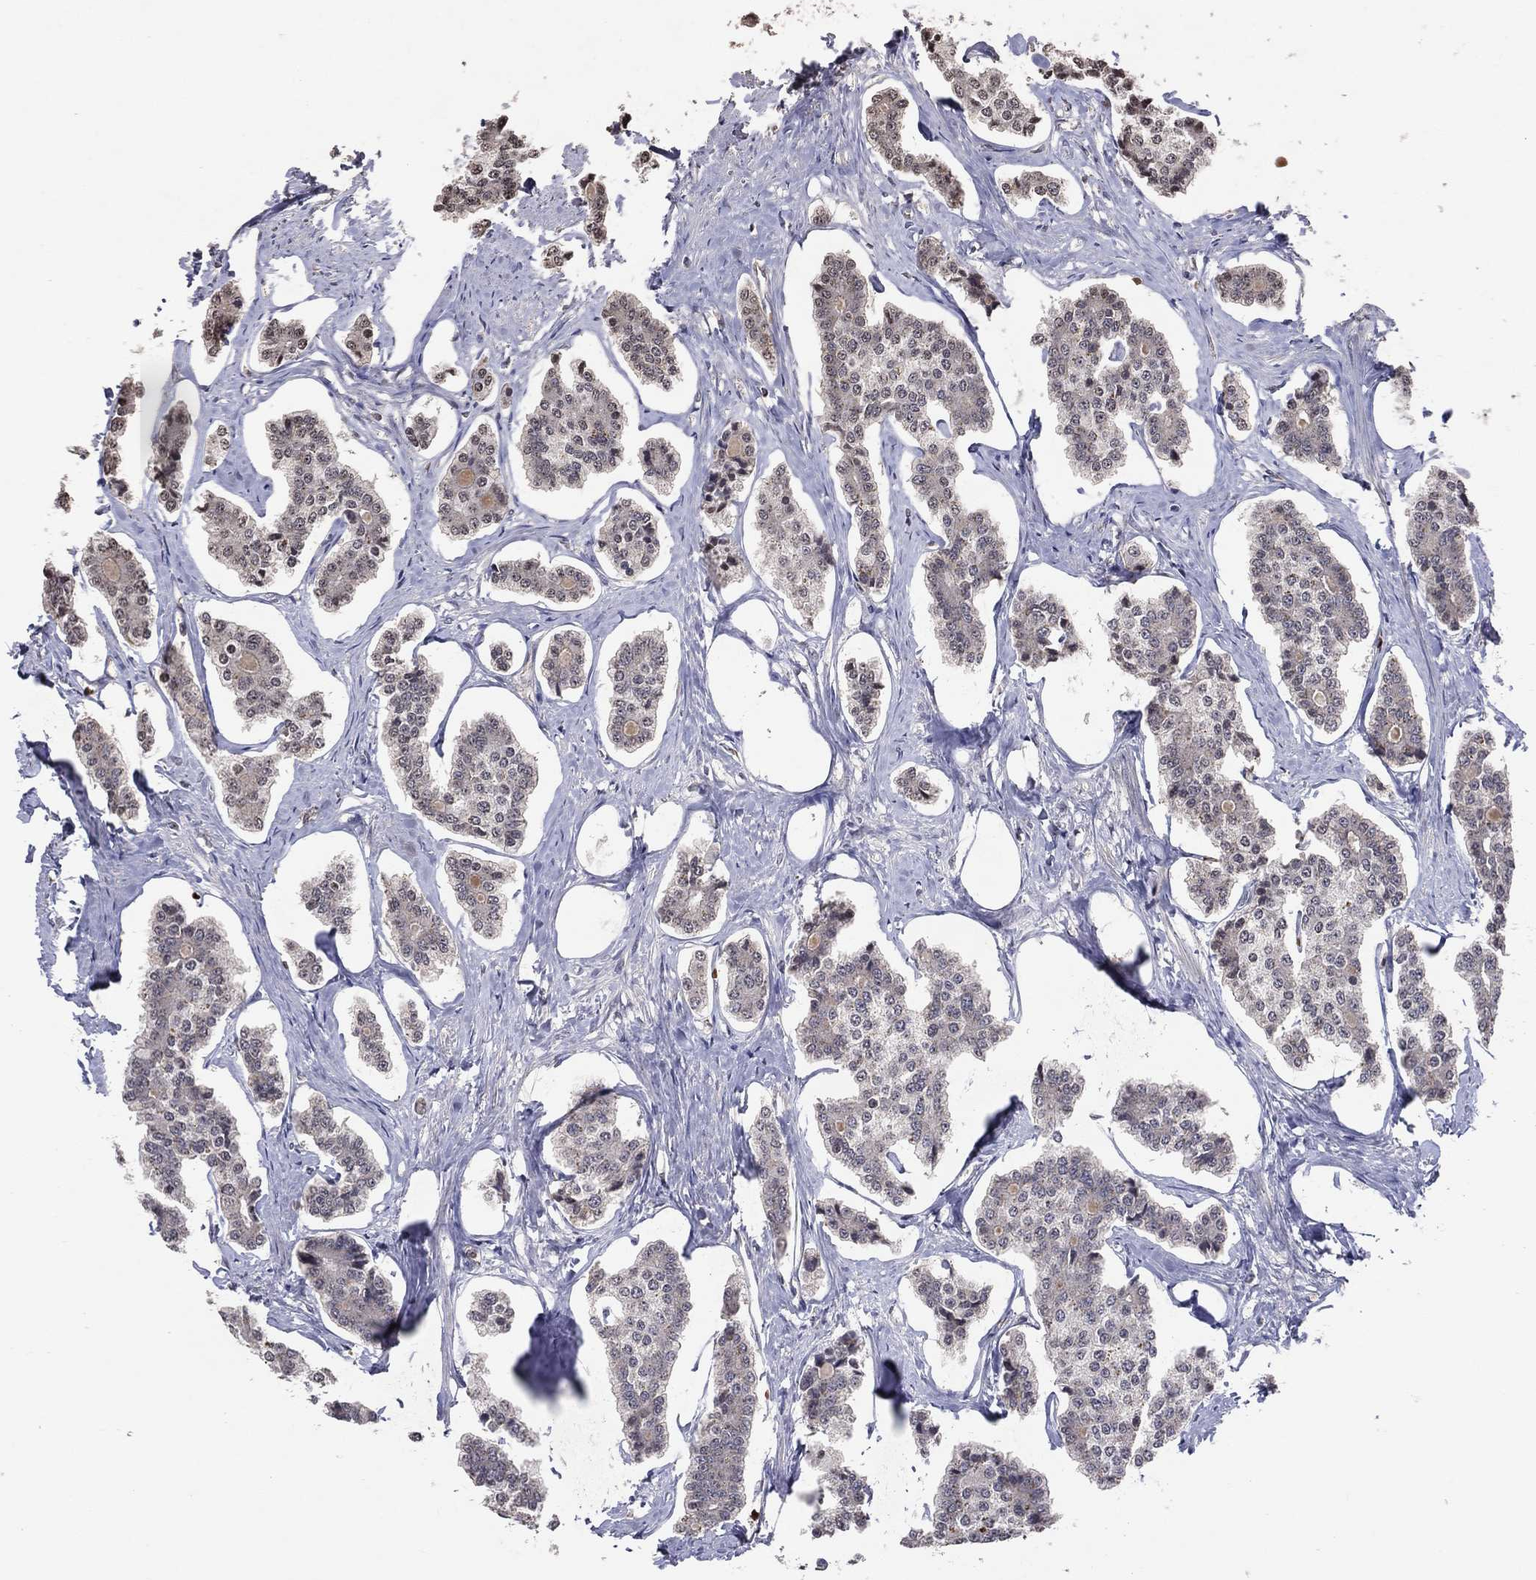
{"staining": {"intensity": "negative", "quantity": "none", "location": "none"}, "tissue": "carcinoid", "cell_type": "Tumor cells", "image_type": "cancer", "snomed": [{"axis": "morphology", "description": "Carcinoid, malignant, NOS"}, {"axis": "topography", "description": "Small intestine"}], "caption": "A high-resolution micrograph shows immunohistochemistry staining of malignant carcinoid, which reveals no significant staining in tumor cells.", "gene": "DNAH7", "patient": {"sex": "female", "age": 65}}